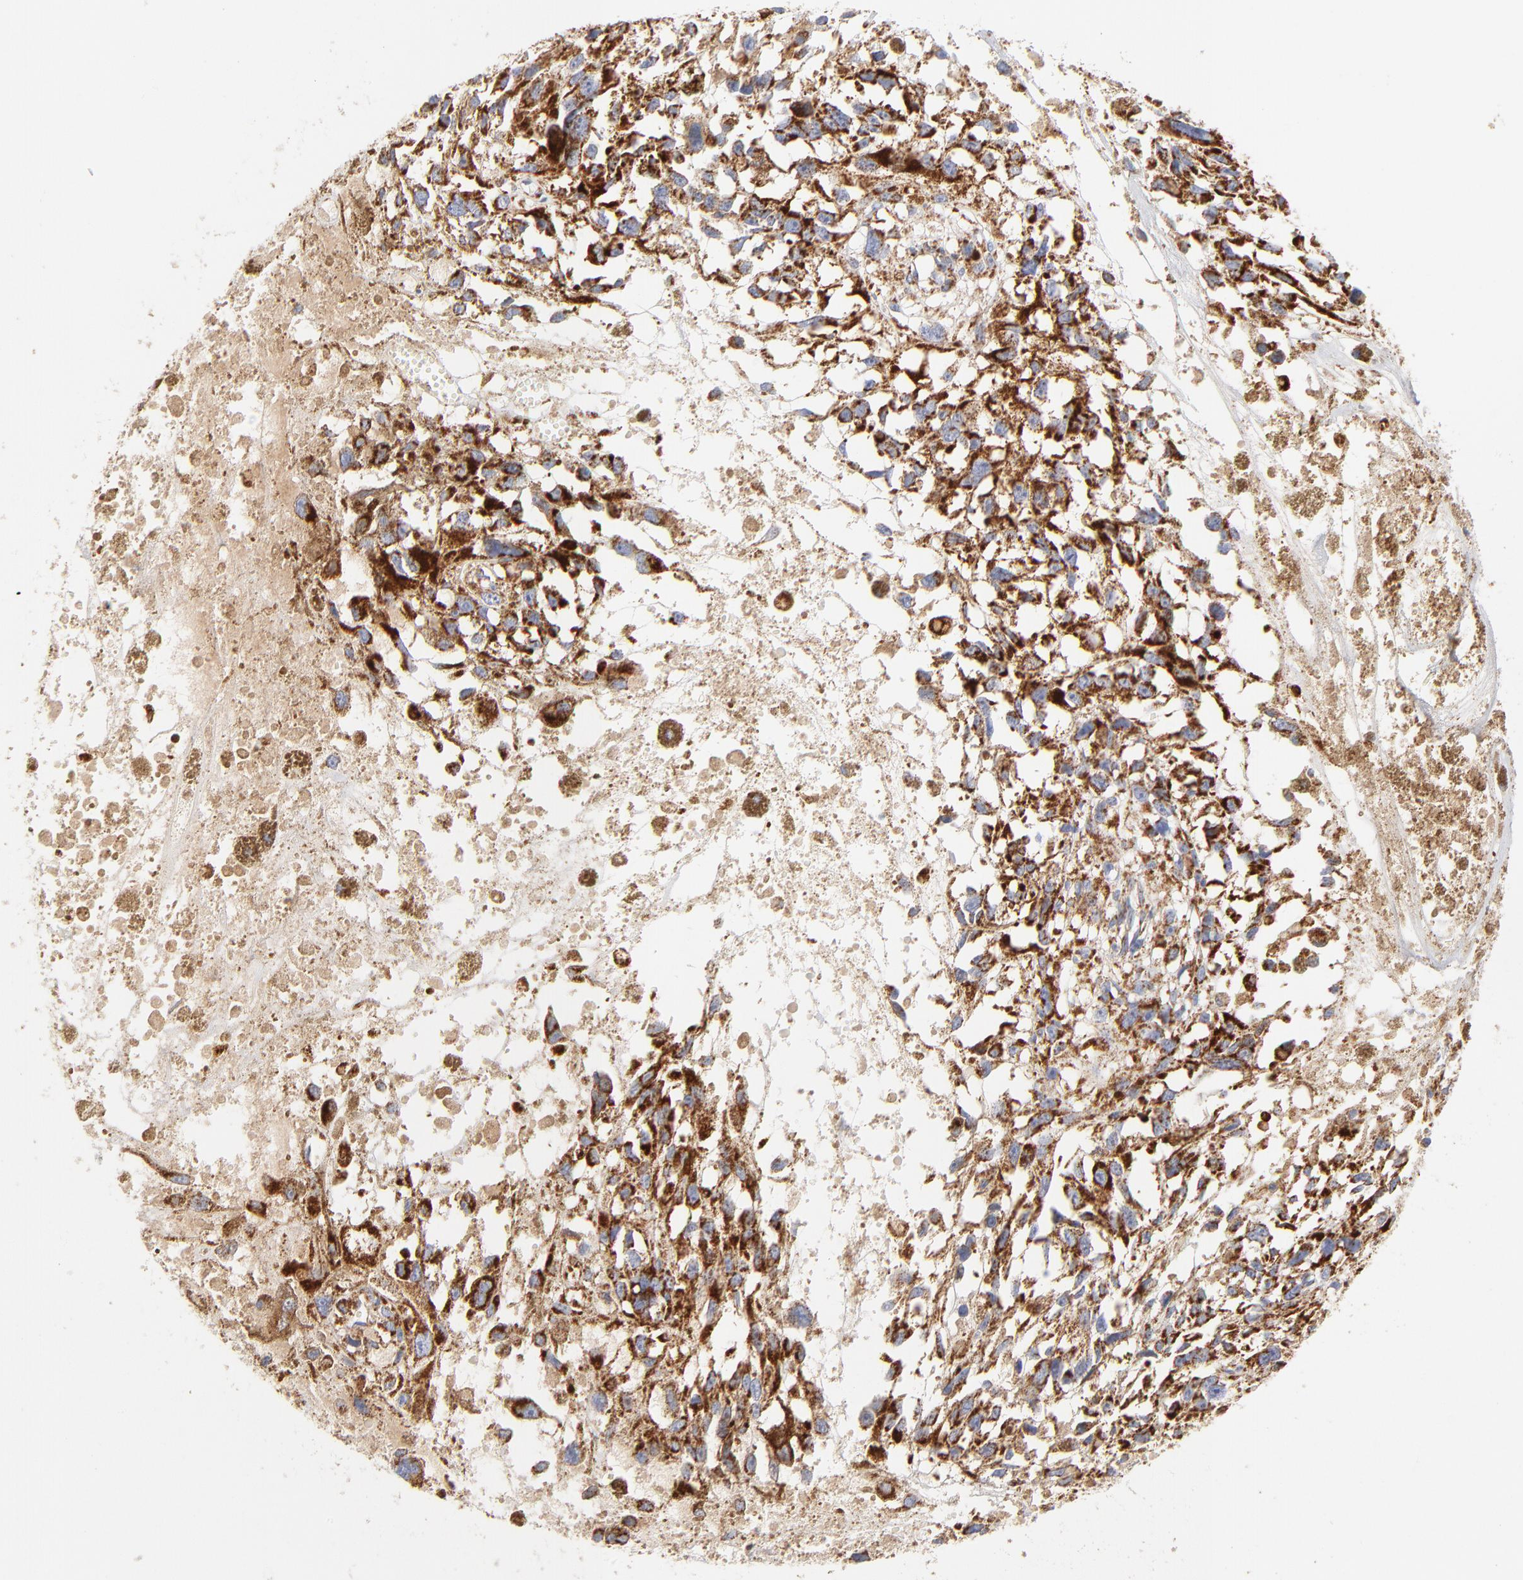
{"staining": {"intensity": "strong", "quantity": ">75%", "location": "cytoplasmic/membranous"}, "tissue": "melanoma", "cell_type": "Tumor cells", "image_type": "cancer", "snomed": [{"axis": "morphology", "description": "Malignant melanoma, Metastatic site"}, {"axis": "topography", "description": "Lymph node"}], "caption": "Immunohistochemistry (IHC) of human melanoma exhibits high levels of strong cytoplasmic/membranous staining in approximately >75% of tumor cells.", "gene": "DLAT", "patient": {"sex": "male", "age": 59}}